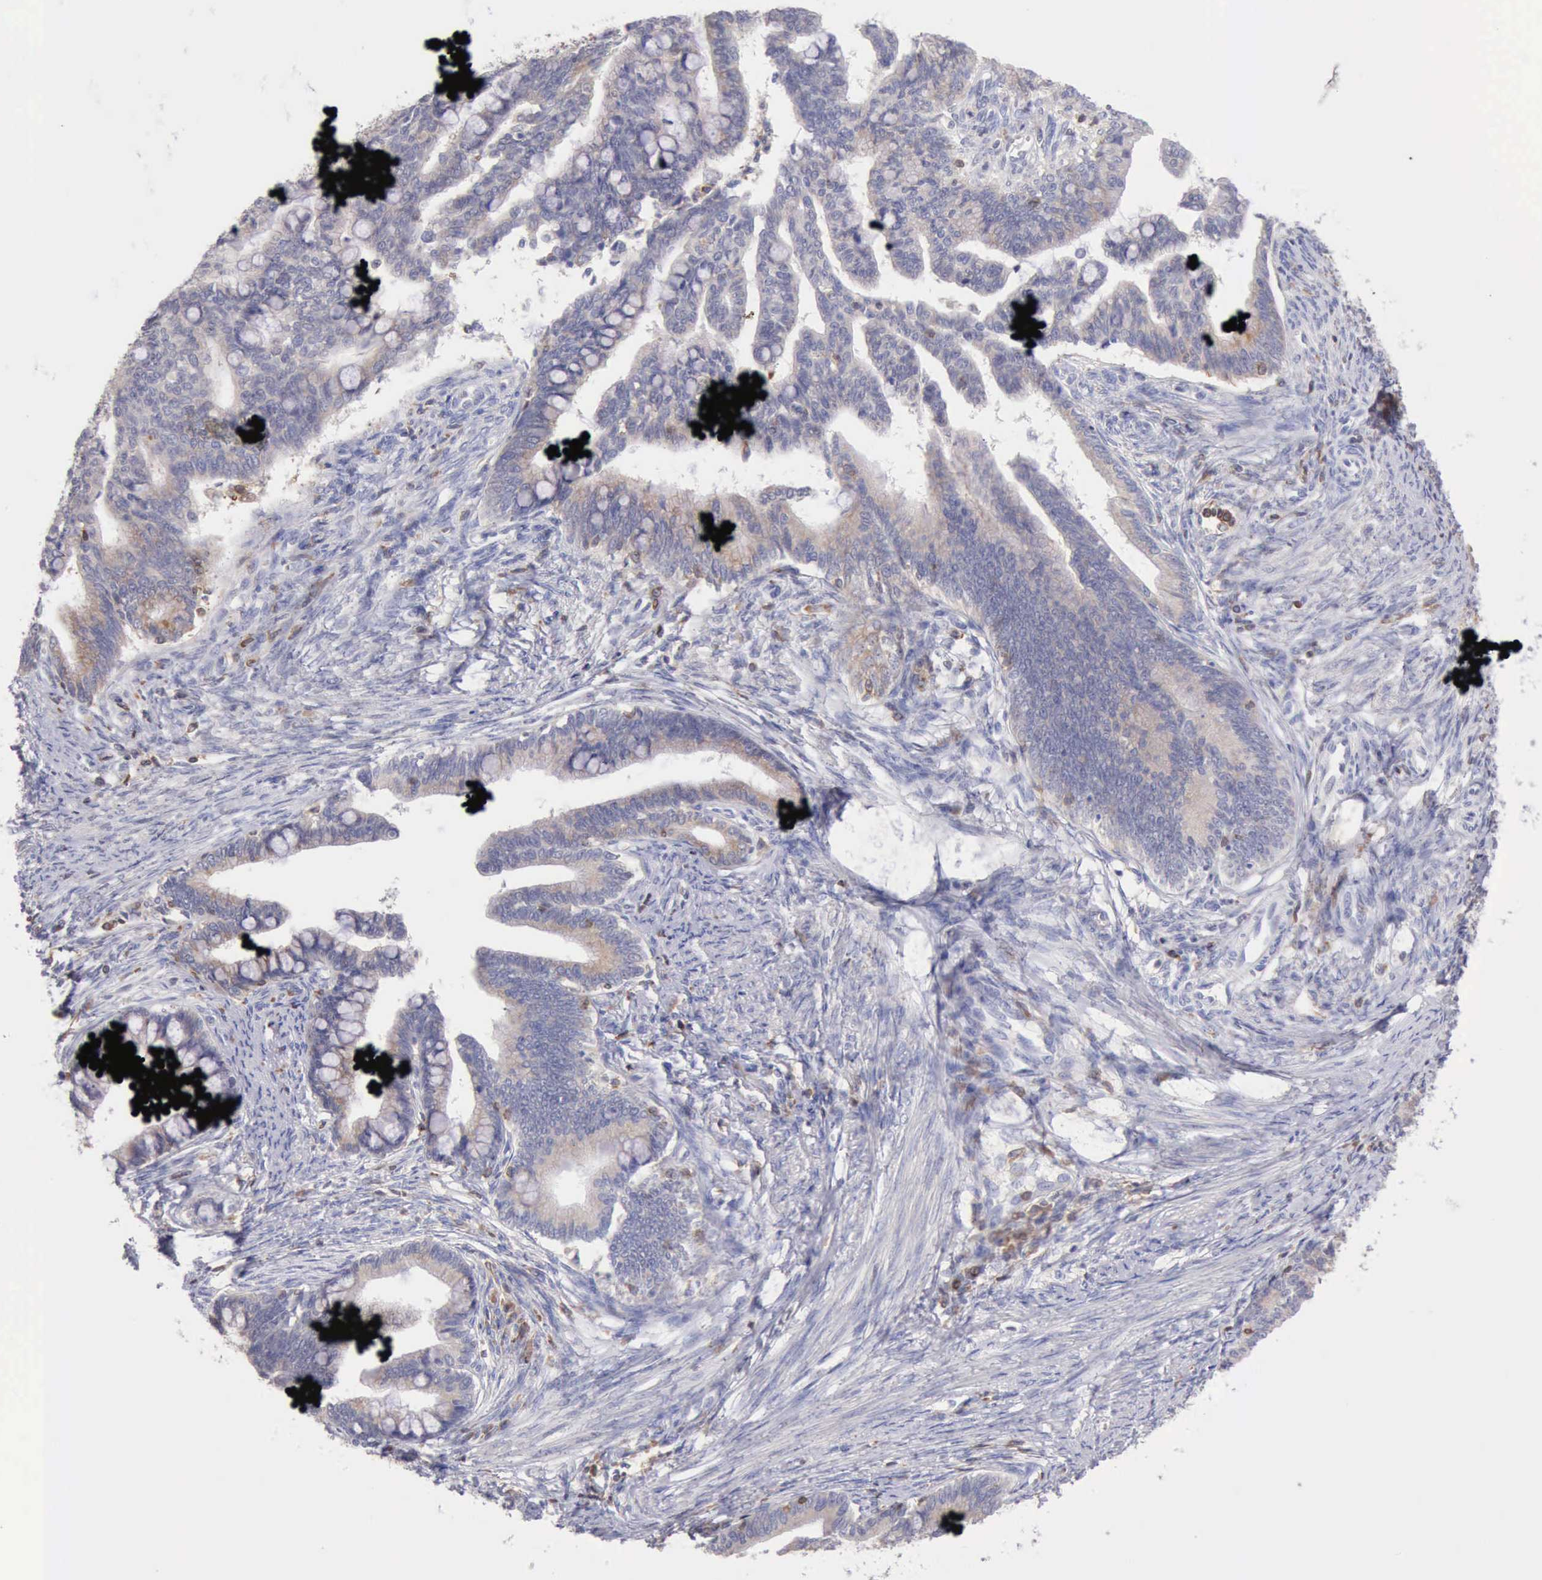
{"staining": {"intensity": "weak", "quantity": "<25%", "location": "cytoplasmic/membranous"}, "tissue": "cervical cancer", "cell_type": "Tumor cells", "image_type": "cancer", "snomed": [{"axis": "morphology", "description": "Adenocarcinoma, NOS"}, {"axis": "topography", "description": "Cervix"}], "caption": "There is no significant positivity in tumor cells of cervical adenocarcinoma.", "gene": "SASH3", "patient": {"sex": "female", "age": 36}}